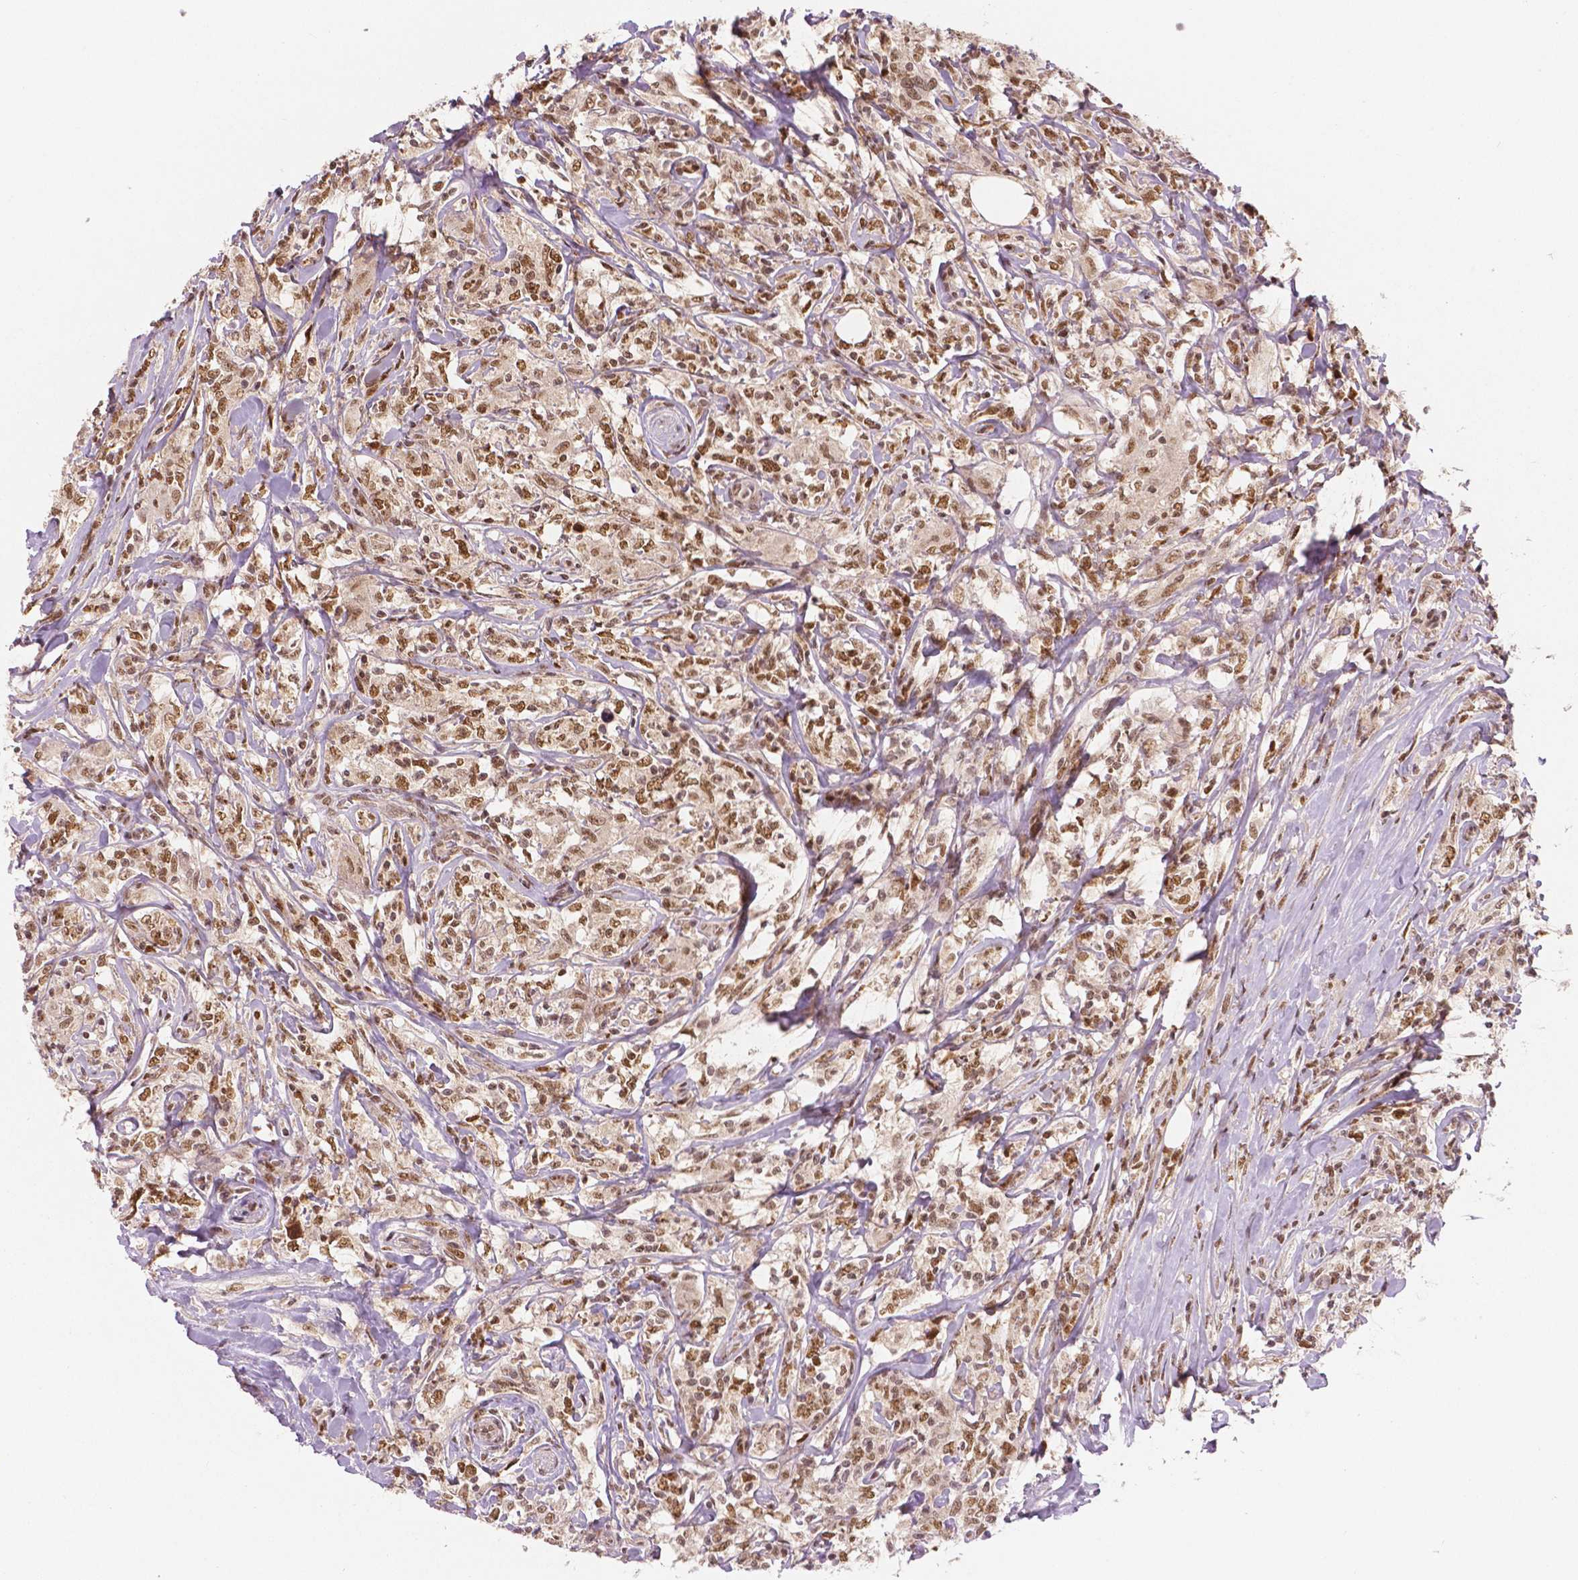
{"staining": {"intensity": "moderate", "quantity": ">75%", "location": "nuclear"}, "tissue": "lymphoma", "cell_type": "Tumor cells", "image_type": "cancer", "snomed": [{"axis": "morphology", "description": "Malignant lymphoma, non-Hodgkin's type, High grade"}, {"axis": "topography", "description": "Lymph node"}], "caption": "A micrograph of lymphoma stained for a protein shows moderate nuclear brown staining in tumor cells.", "gene": "NSD2", "patient": {"sex": "female", "age": 84}}